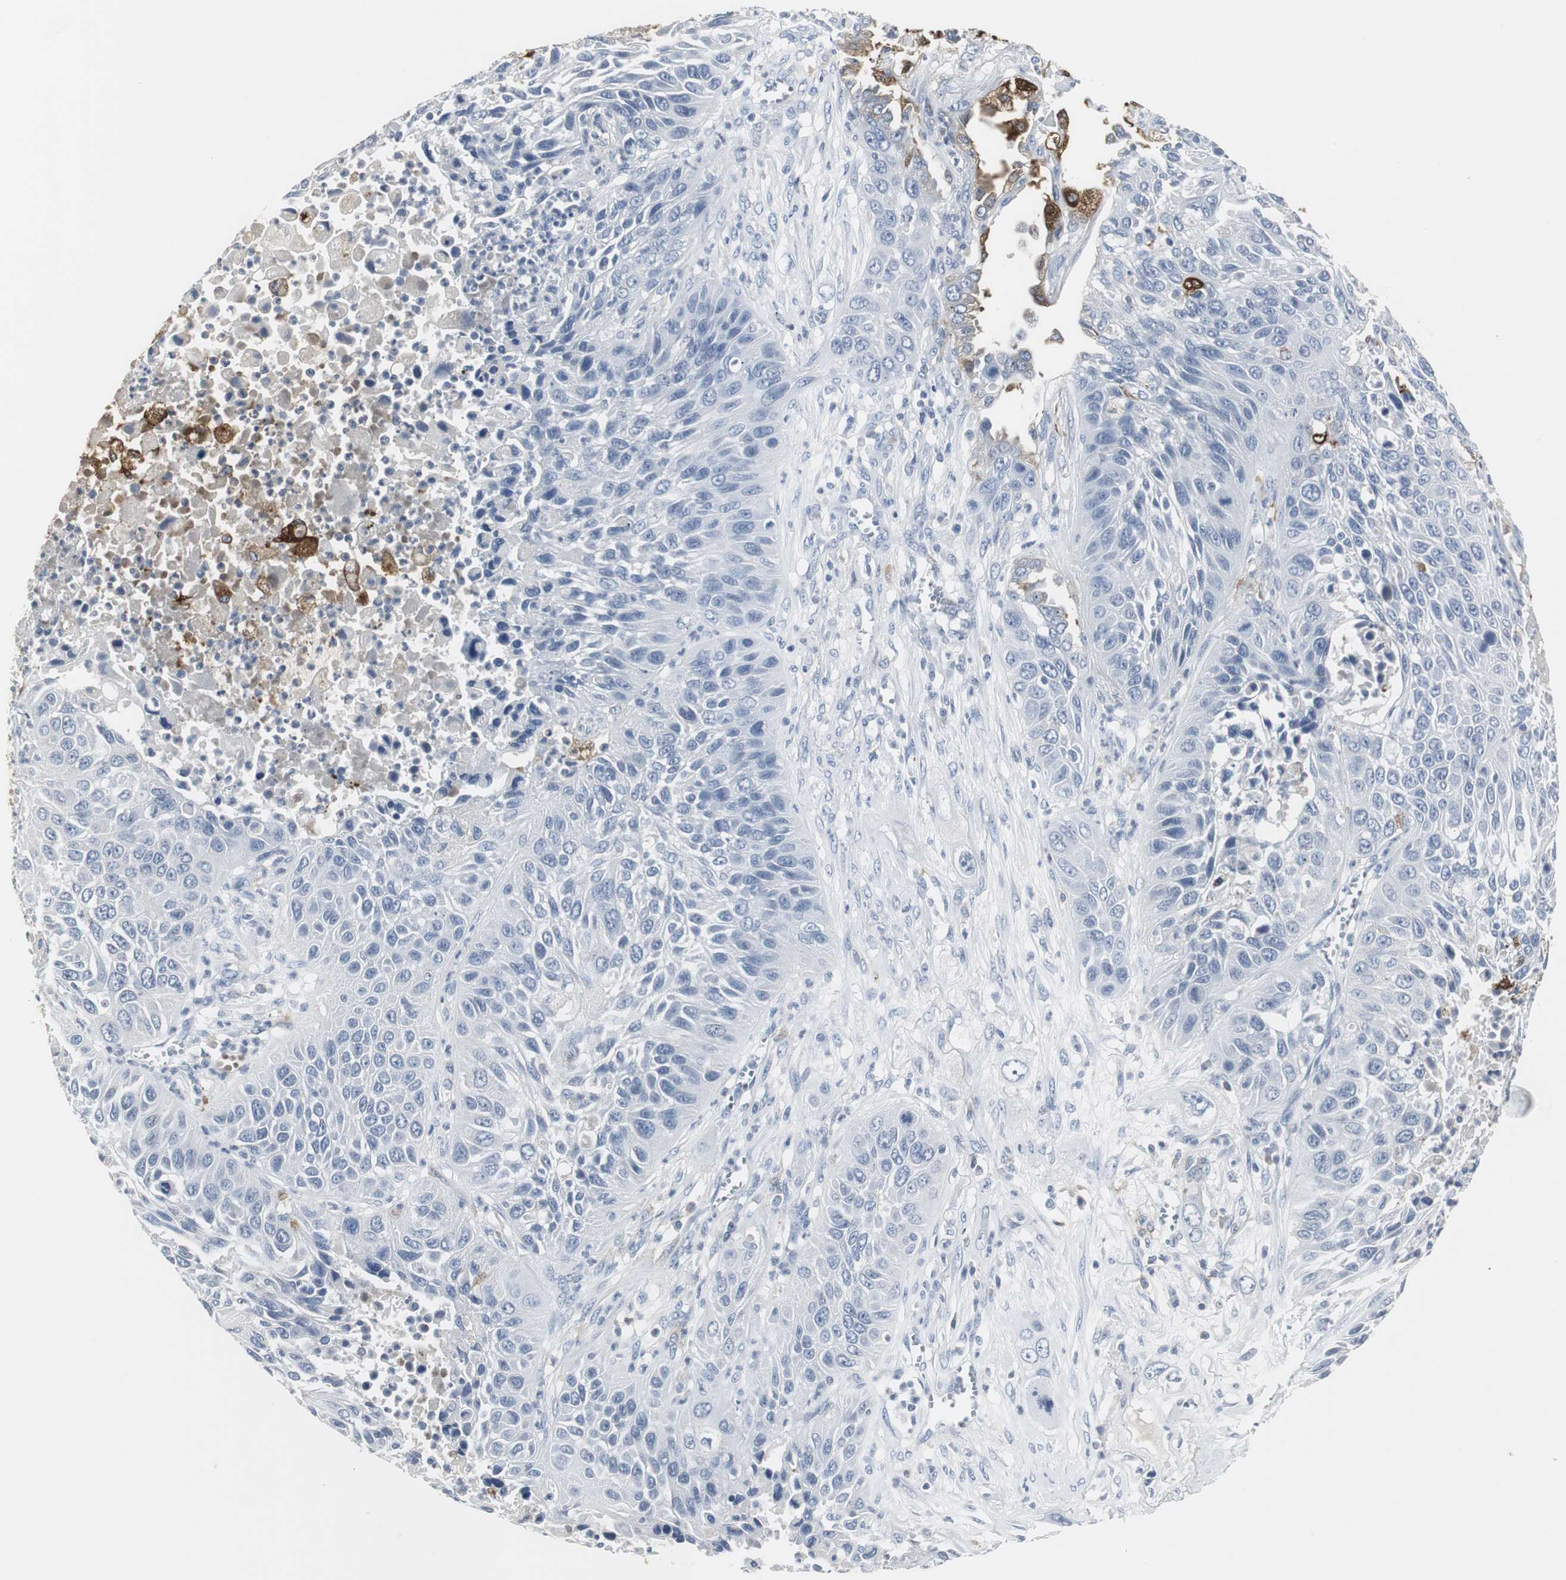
{"staining": {"intensity": "negative", "quantity": "none", "location": "none"}, "tissue": "lung cancer", "cell_type": "Tumor cells", "image_type": "cancer", "snomed": [{"axis": "morphology", "description": "Squamous cell carcinoma, NOS"}, {"axis": "topography", "description": "Lung"}], "caption": "DAB immunohistochemical staining of human lung cancer demonstrates no significant expression in tumor cells.", "gene": "PI15", "patient": {"sex": "female", "age": 76}}